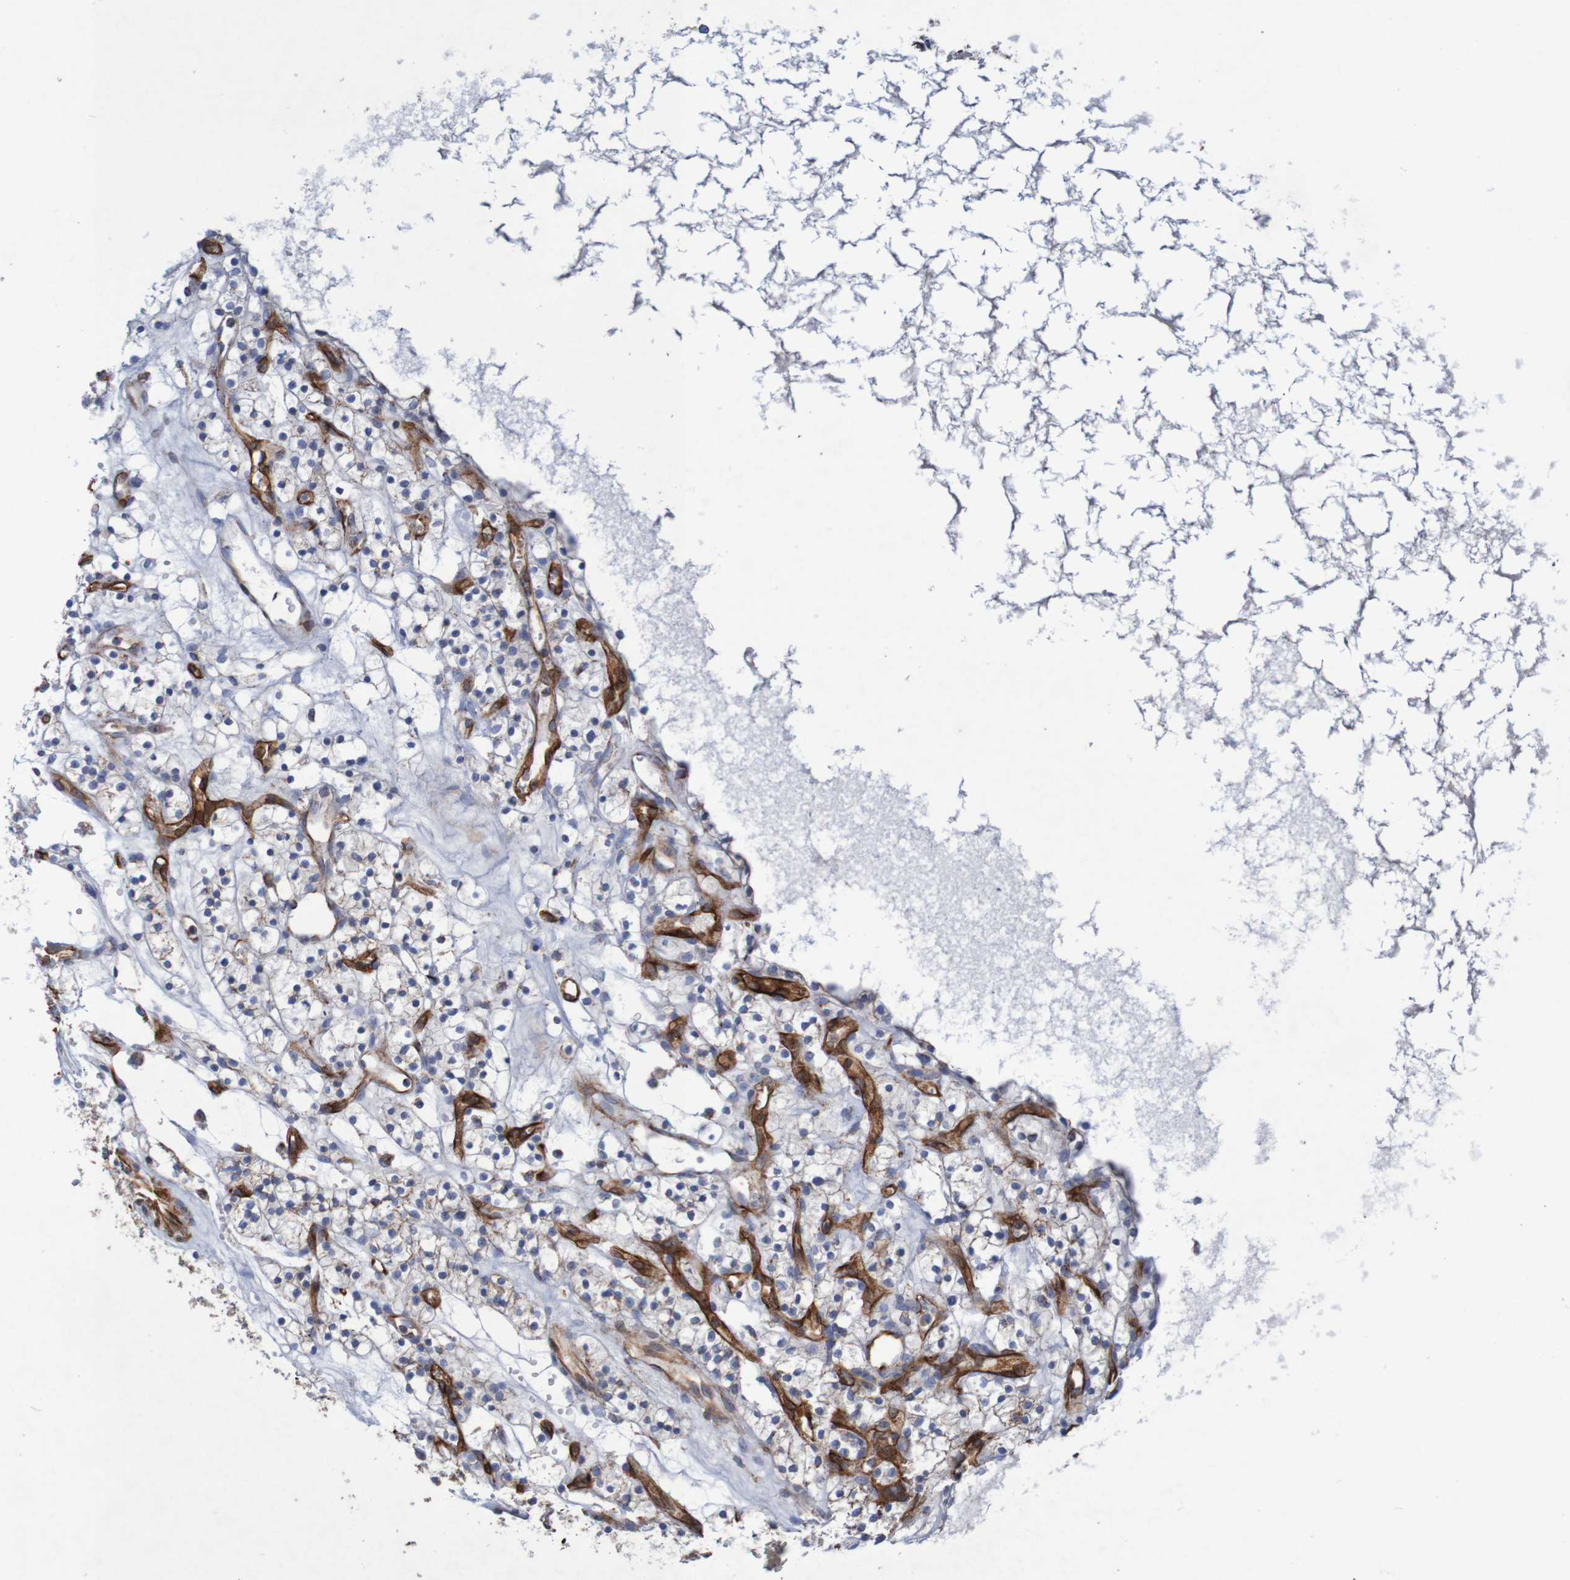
{"staining": {"intensity": "weak", "quantity": "<25%", "location": "cytoplasmic/membranous"}, "tissue": "renal cancer", "cell_type": "Tumor cells", "image_type": "cancer", "snomed": [{"axis": "morphology", "description": "Adenocarcinoma, NOS"}, {"axis": "topography", "description": "Kidney"}], "caption": "Human adenocarcinoma (renal) stained for a protein using immunohistochemistry (IHC) reveals no staining in tumor cells.", "gene": "MMEL1", "patient": {"sex": "female", "age": 57}}